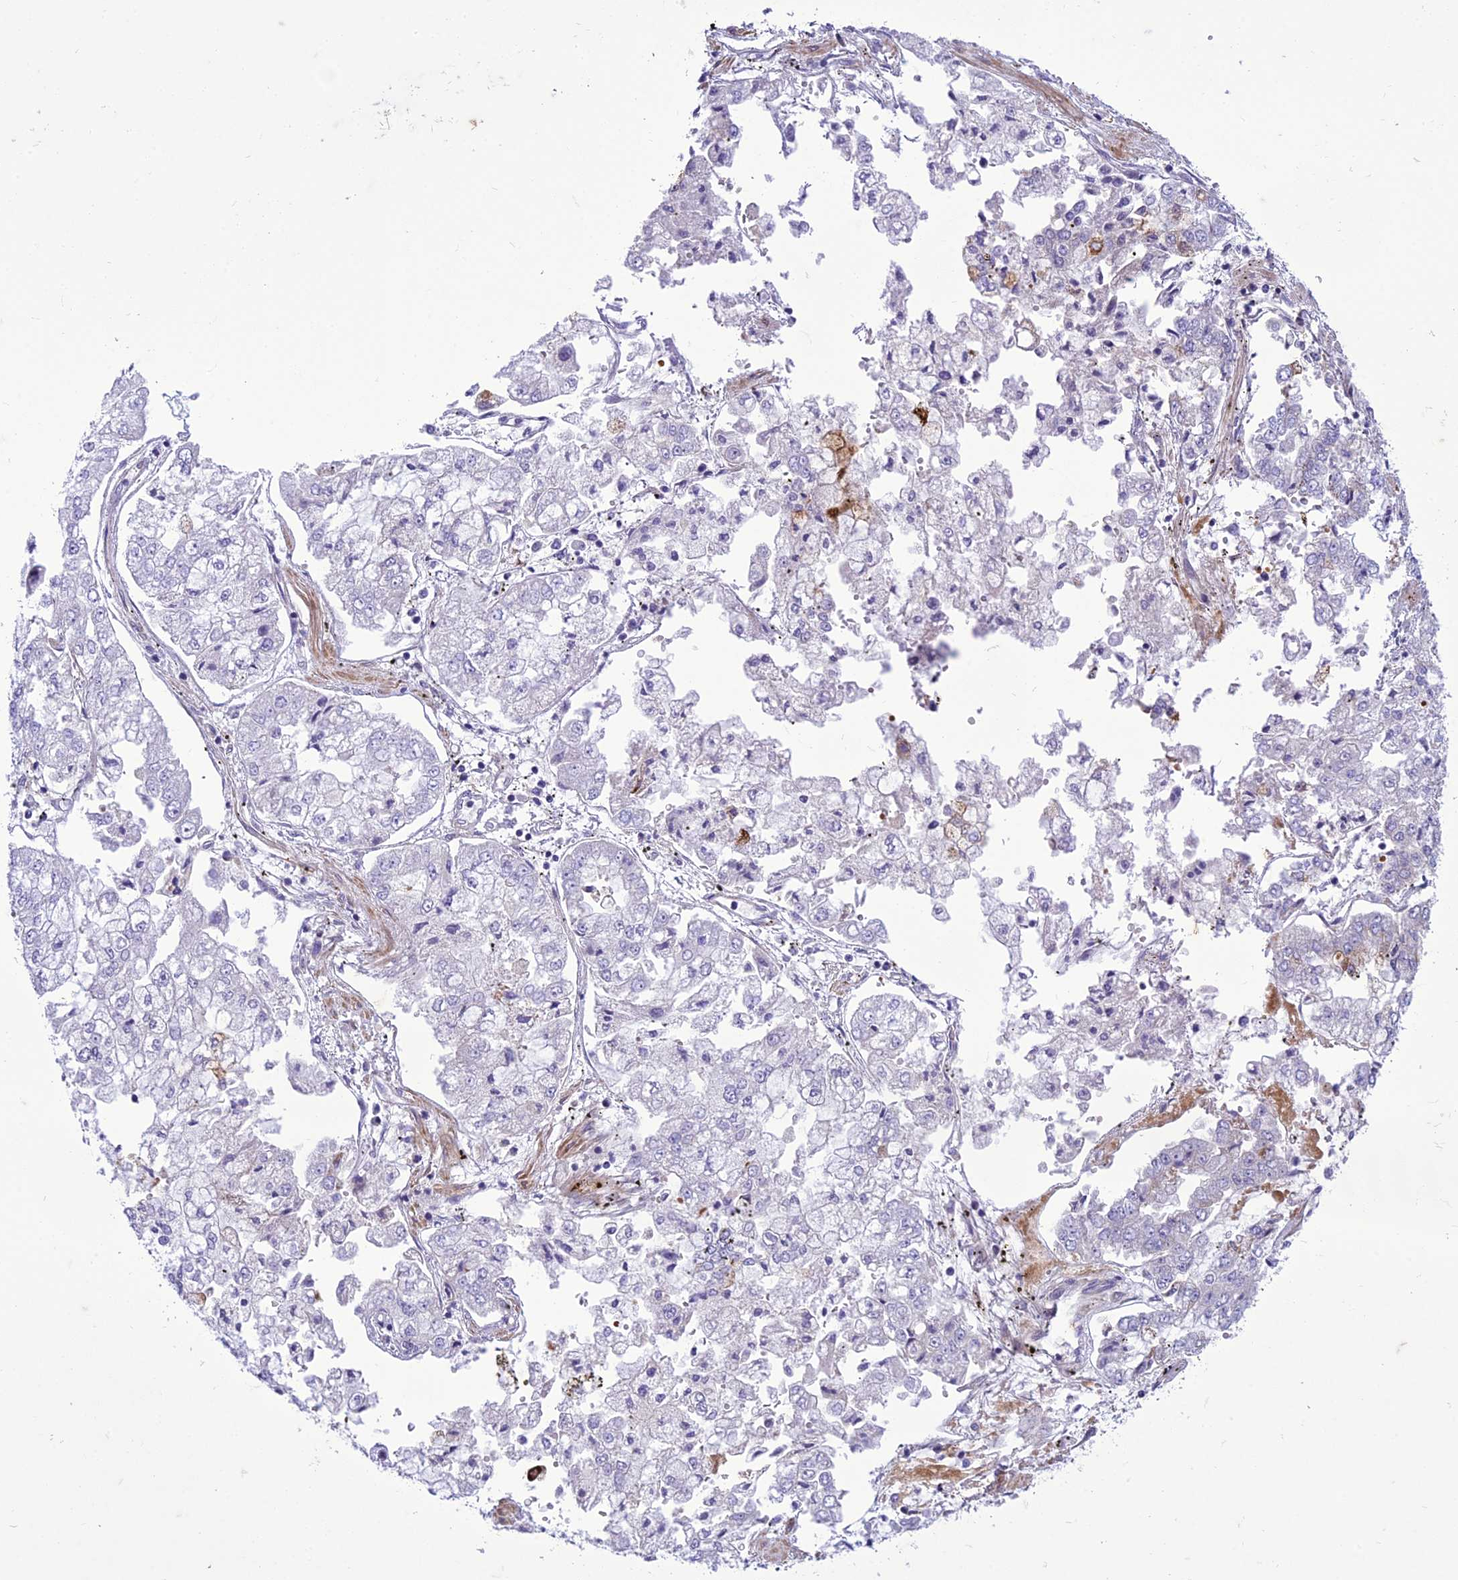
{"staining": {"intensity": "negative", "quantity": "none", "location": "none"}, "tissue": "stomach cancer", "cell_type": "Tumor cells", "image_type": "cancer", "snomed": [{"axis": "morphology", "description": "Adenocarcinoma, NOS"}, {"axis": "topography", "description": "Stomach"}], "caption": "Immunohistochemical staining of human stomach adenocarcinoma reveals no significant expression in tumor cells.", "gene": "GAB4", "patient": {"sex": "male", "age": 76}}